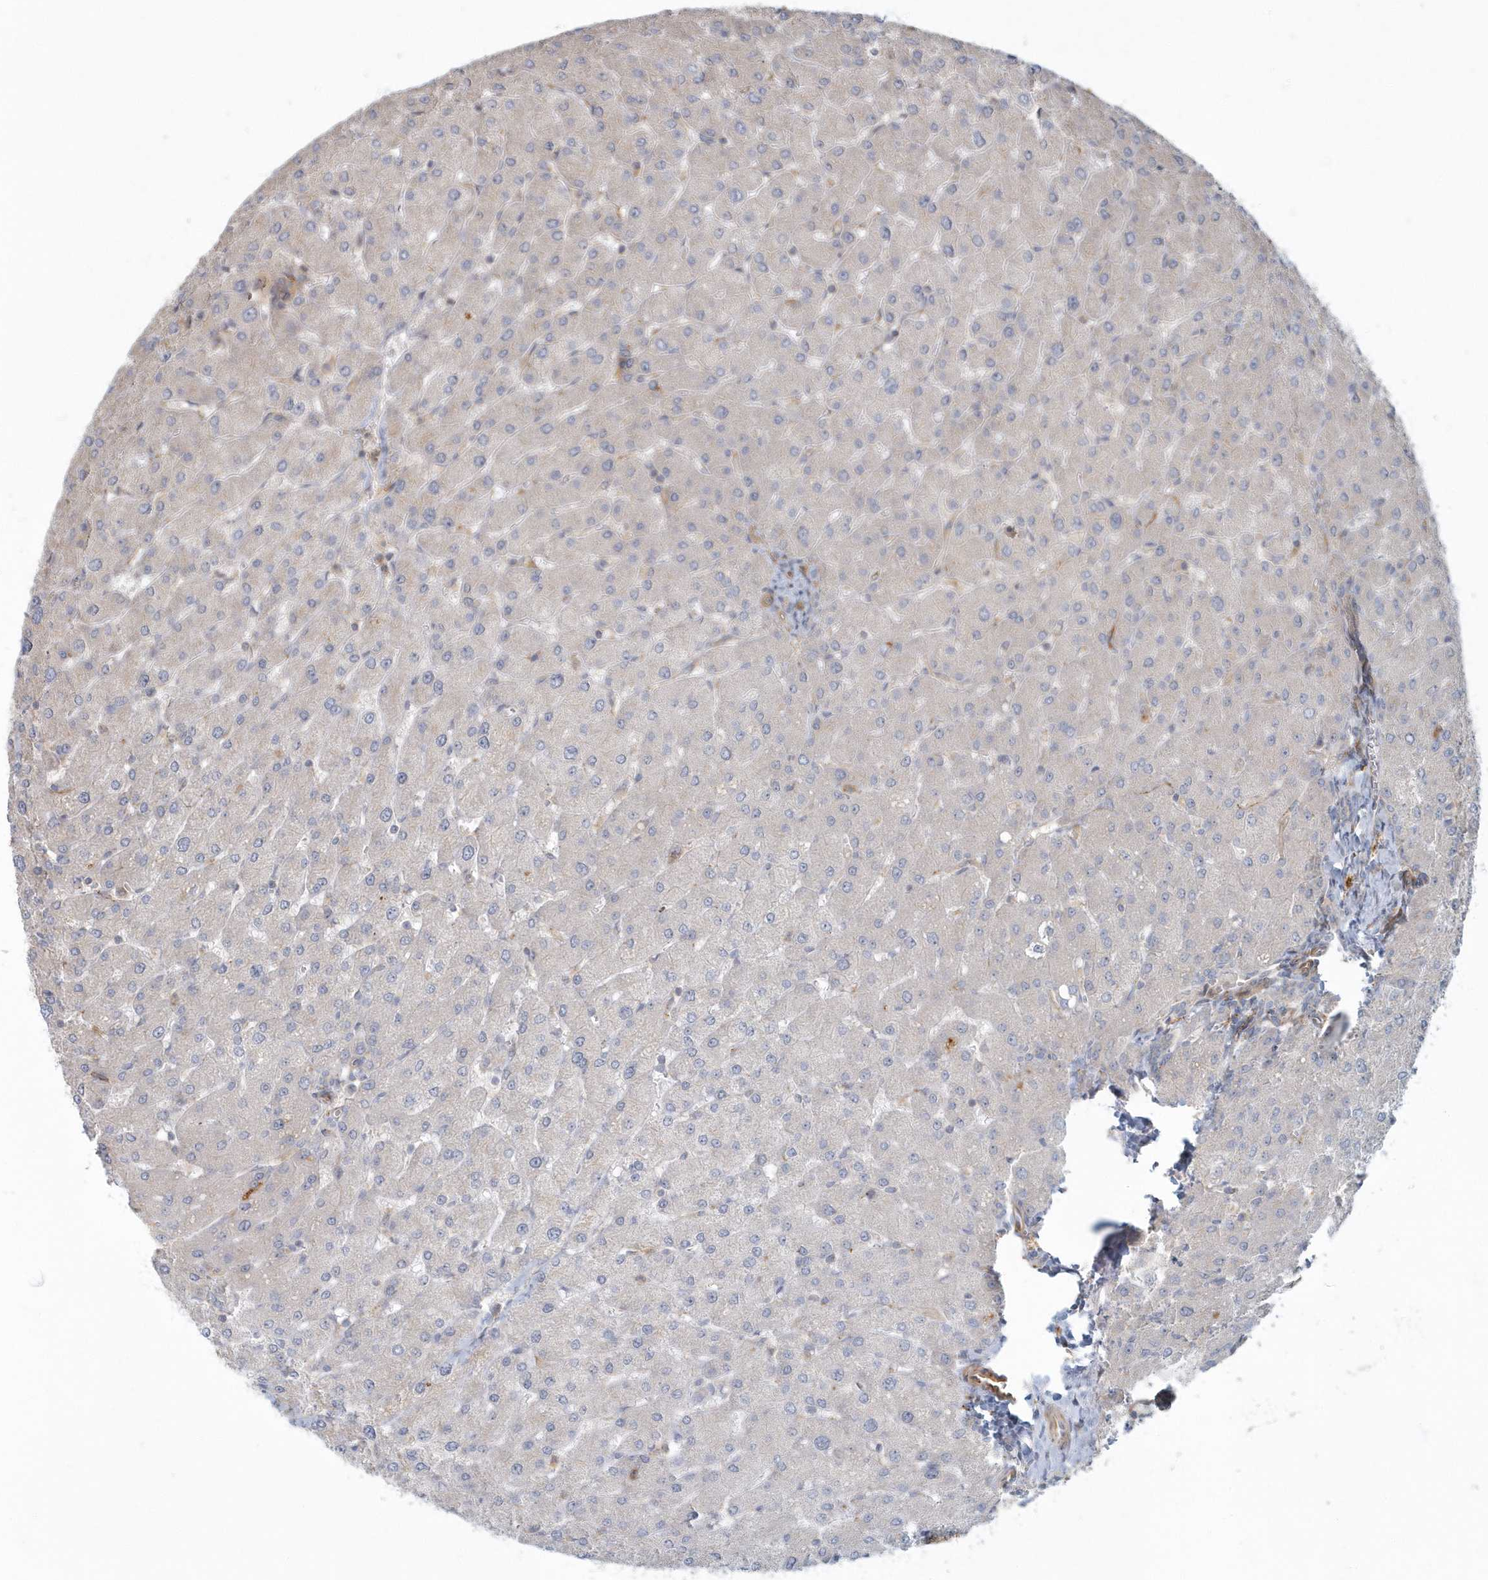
{"staining": {"intensity": "negative", "quantity": "none", "location": "none"}, "tissue": "liver", "cell_type": "Cholangiocytes", "image_type": "normal", "snomed": [{"axis": "morphology", "description": "Normal tissue, NOS"}, {"axis": "topography", "description": "Liver"}], "caption": "Photomicrograph shows no significant protein staining in cholangiocytes of unremarkable liver. Brightfield microscopy of IHC stained with DAB (3,3'-diaminobenzidine) (brown) and hematoxylin (blue), captured at high magnification.", "gene": "ARHGEF38", "patient": {"sex": "male", "age": 55}}